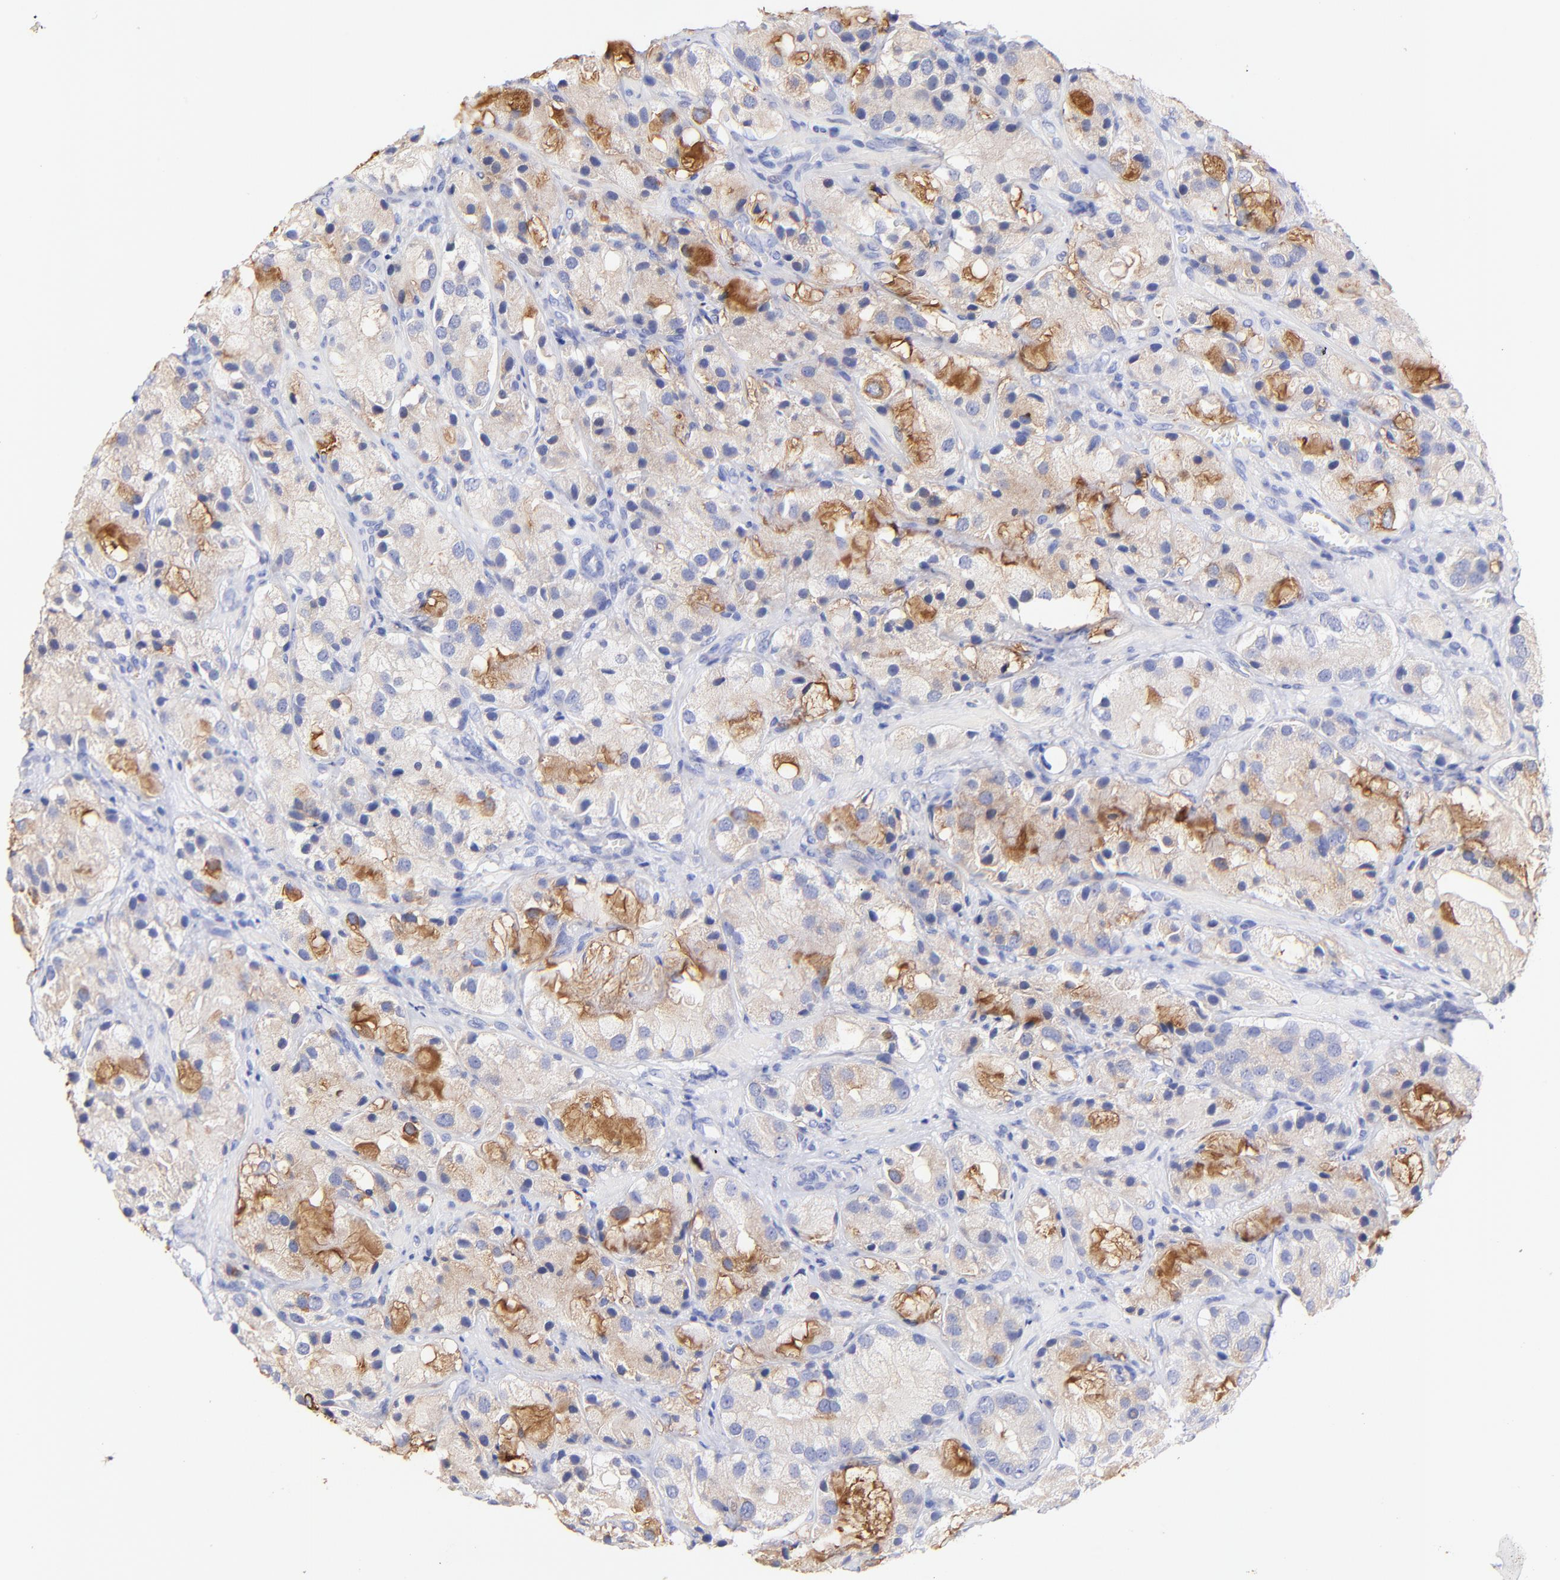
{"staining": {"intensity": "negative", "quantity": "none", "location": "none"}, "tissue": "prostate cancer", "cell_type": "Tumor cells", "image_type": "cancer", "snomed": [{"axis": "morphology", "description": "Adenocarcinoma, High grade"}, {"axis": "topography", "description": "Prostate"}], "caption": "Photomicrograph shows no significant protein expression in tumor cells of prostate cancer (adenocarcinoma (high-grade)).", "gene": "RAB3A", "patient": {"sex": "male", "age": 70}}